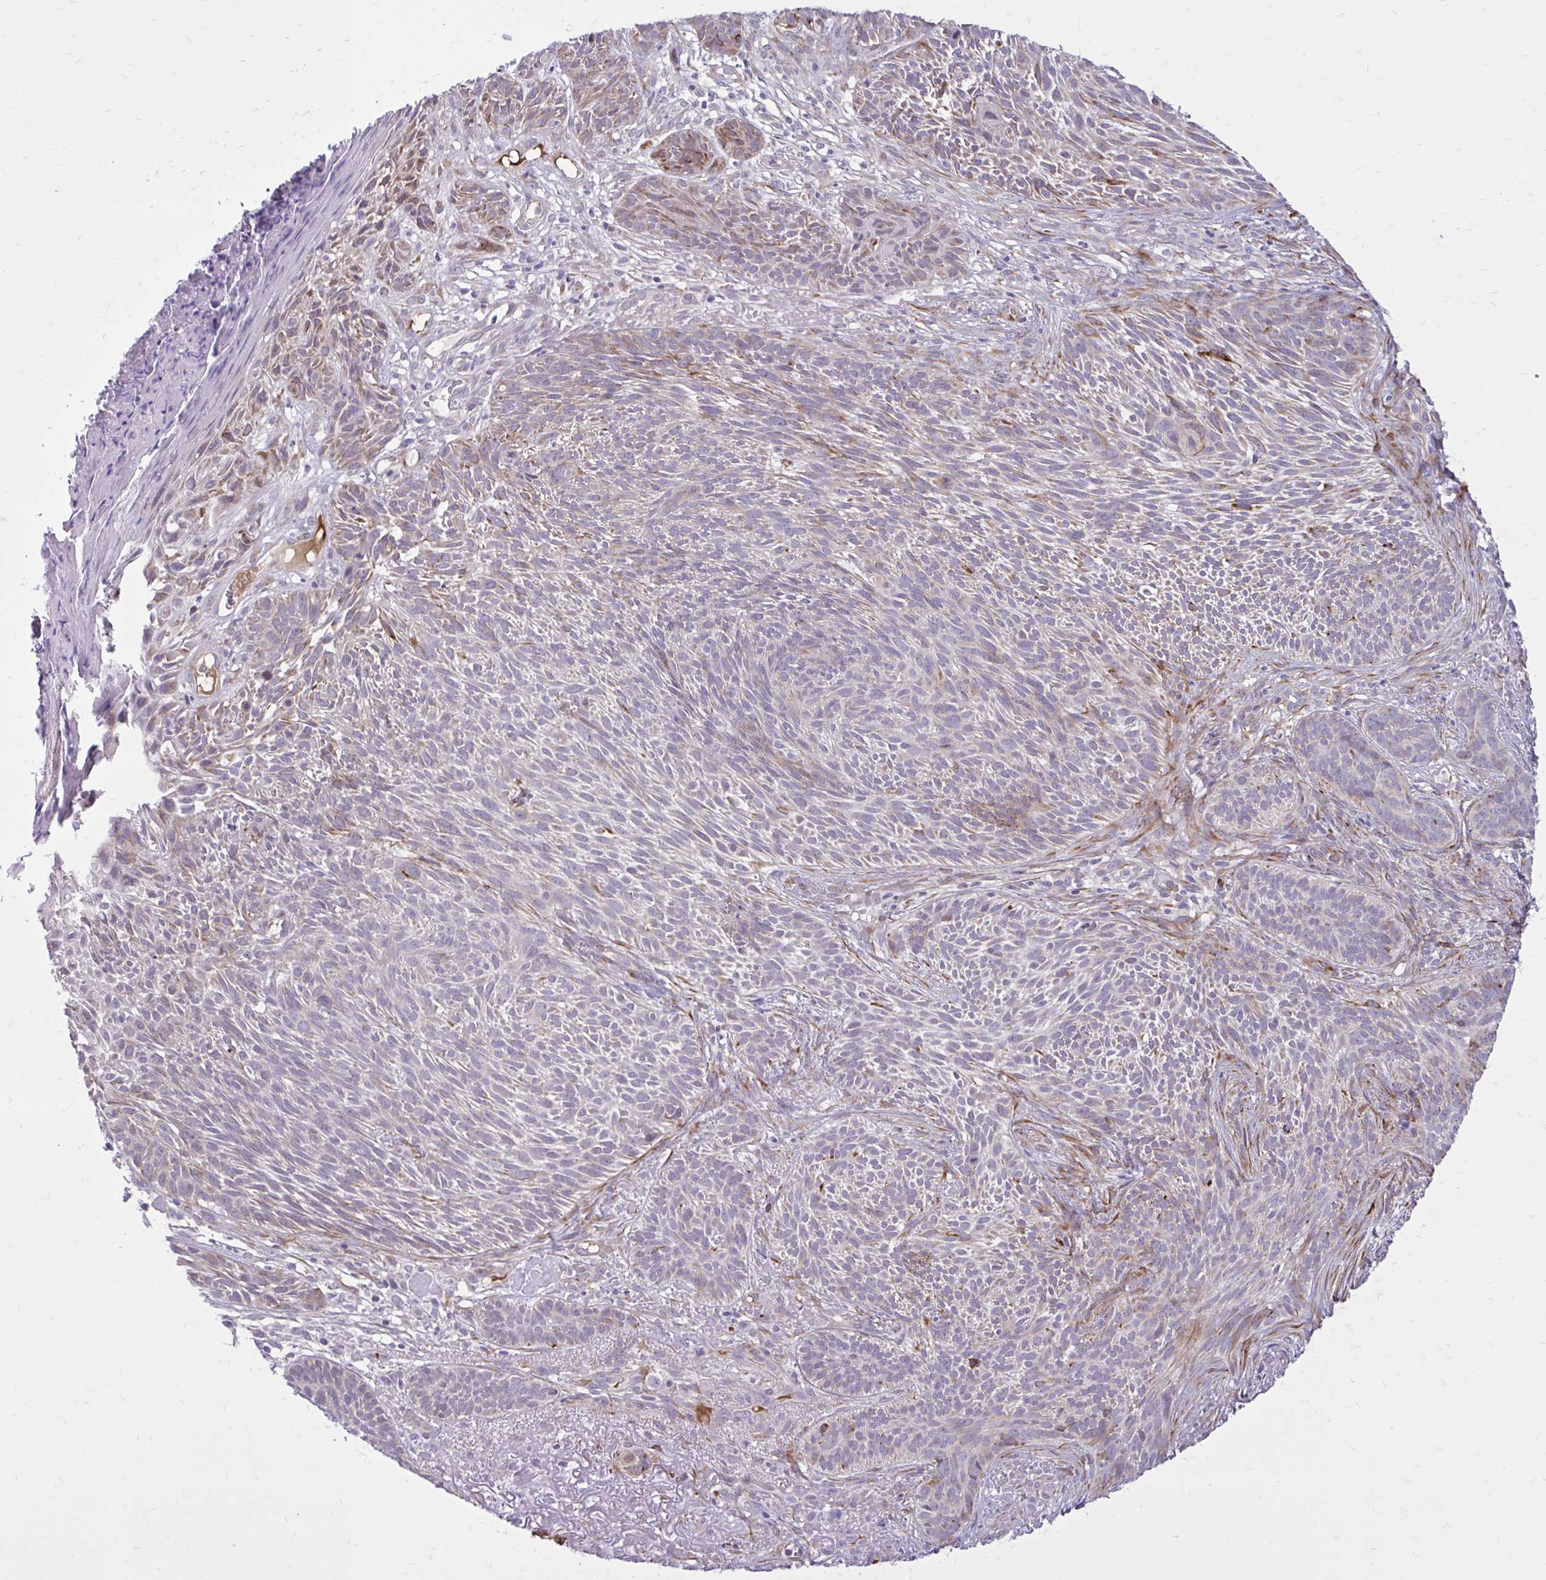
{"staining": {"intensity": "moderate", "quantity": "<25%", "location": "cytoplasmic/membranous"}, "tissue": "skin cancer", "cell_type": "Tumor cells", "image_type": "cancer", "snomed": [{"axis": "morphology", "description": "Basal cell carcinoma"}, {"axis": "topography", "description": "Skin"}], "caption": "The histopathology image shows staining of basal cell carcinoma (skin), revealing moderate cytoplasmic/membranous protein expression (brown color) within tumor cells.", "gene": "BEND5", "patient": {"sex": "female", "age": 78}}